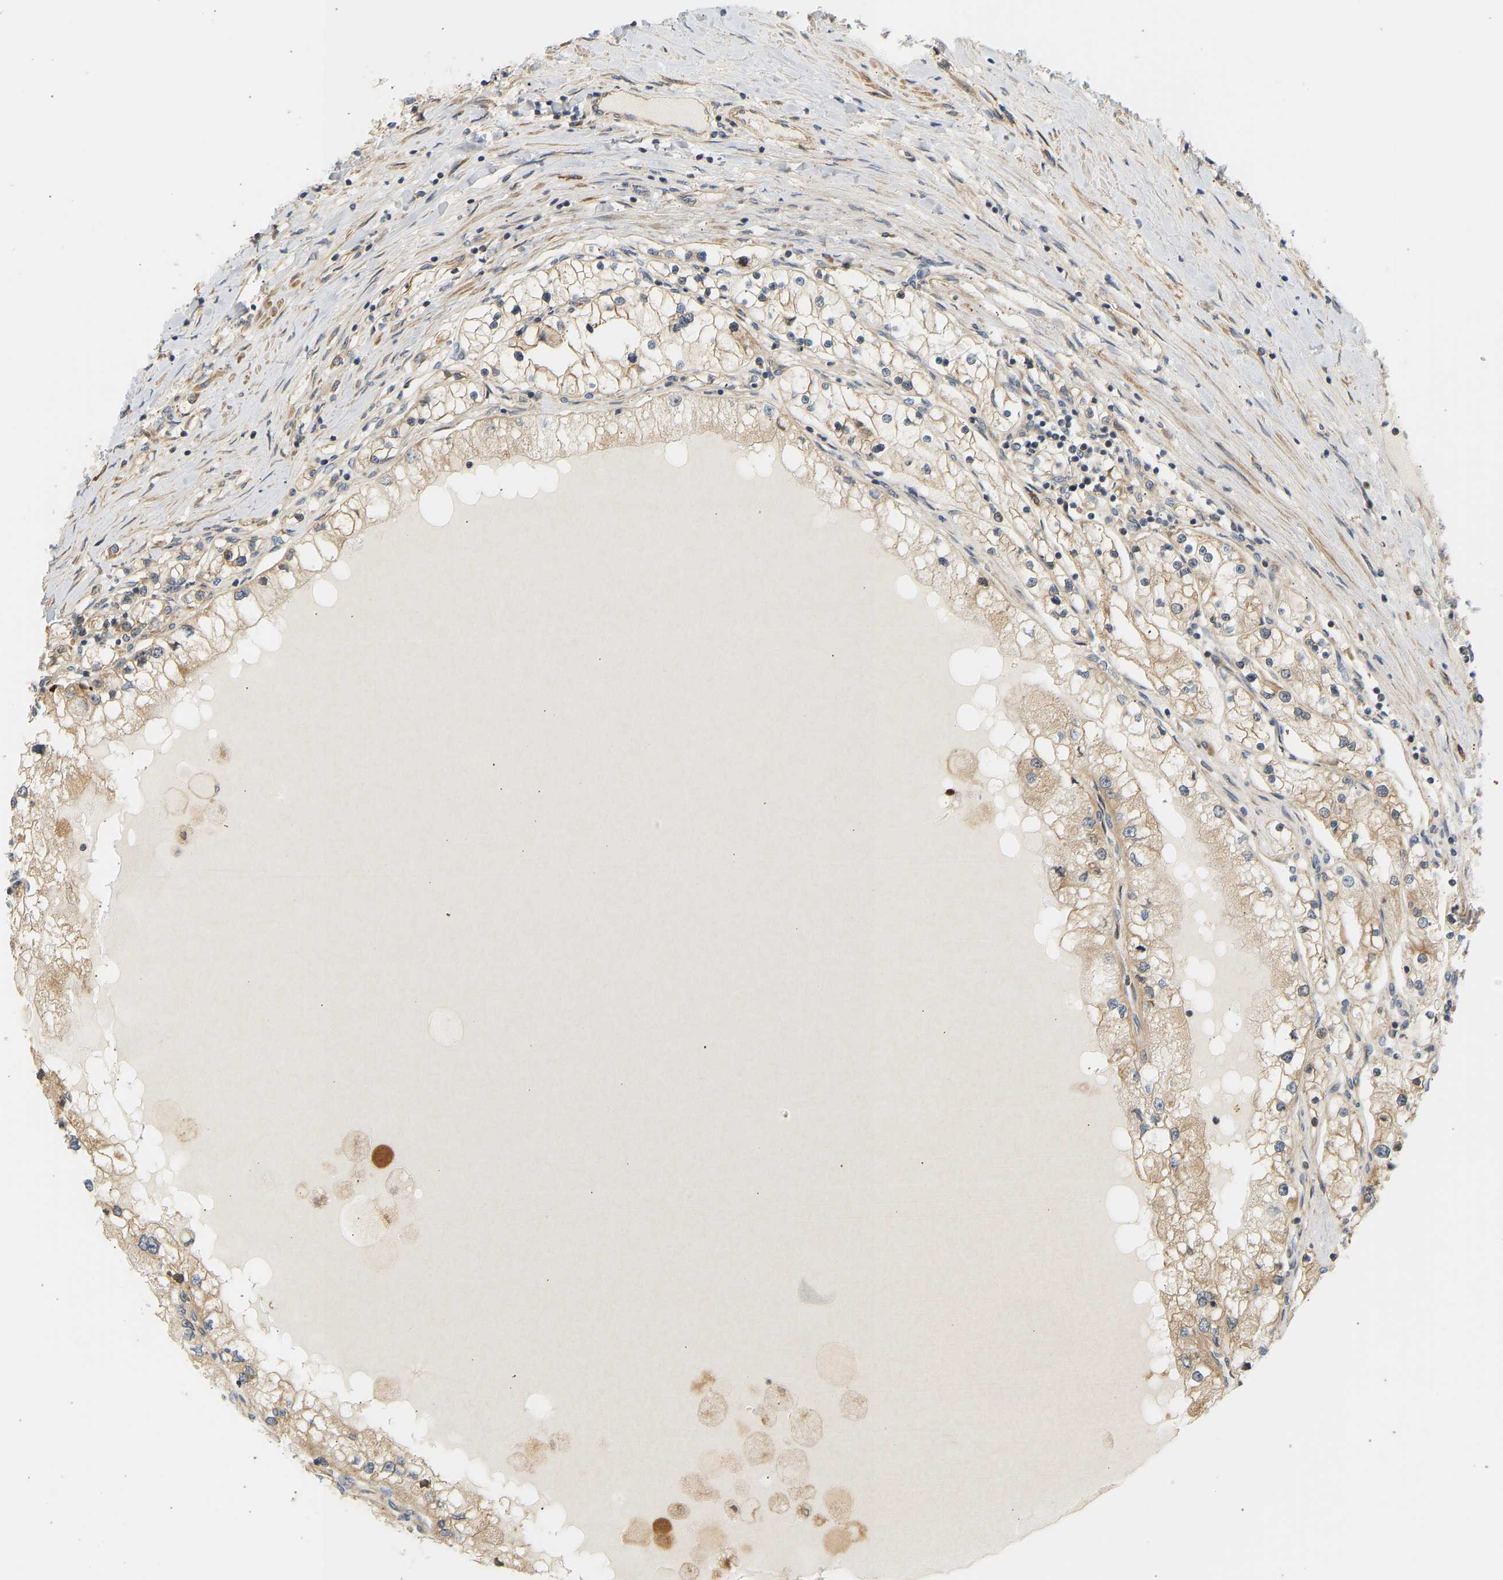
{"staining": {"intensity": "weak", "quantity": ">75%", "location": "cytoplasmic/membranous"}, "tissue": "renal cancer", "cell_type": "Tumor cells", "image_type": "cancer", "snomed": [{"axis": "morphology", "description": "Adenocarcinoma, NOS"}, {"axis": "topography", "description": "Kidney"}], "caption": "Human renal cancer stained with a protein marker displays weak staining in tumor cells.", "gene": "CEP57", "patient": {"sex": "male", "age": 68}}